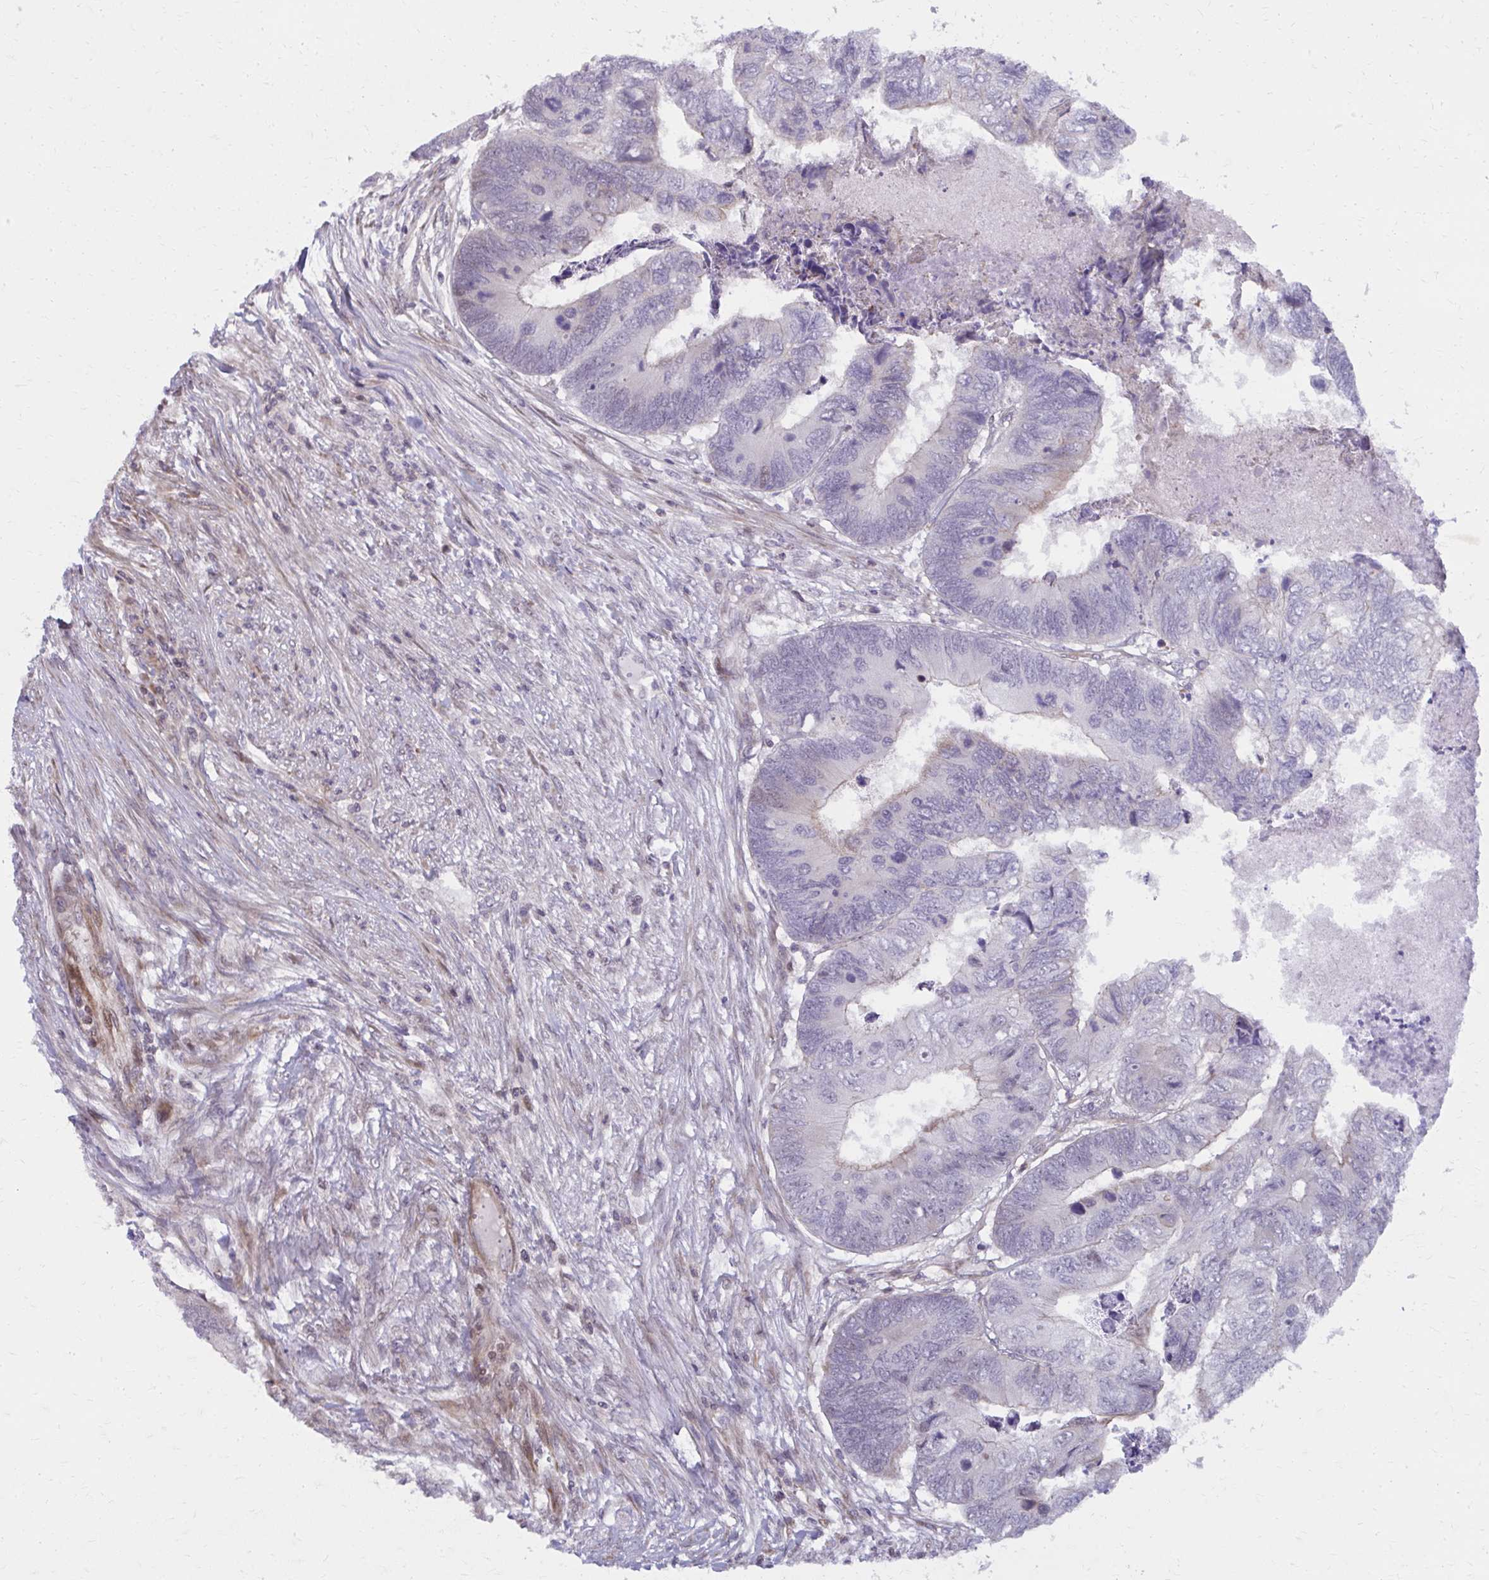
{"staining": {"intensity": "weak", "quantity": "<25%", "location": "nuclear"}, "tissue": "colorectal cancer", "cell_type": "Tumor cells", "image_type": "cancer", "snomed": [{"axis": "morphology", "description": "Adenocarcinoma, NOS"}, {"axis": "topography", "description": "Colon"}], "caption": "Histopathology image shows no significant protein positivity in tumor cells of colorectal cancer. (Stains: DAB (3,3'-diaminobenzidine) immunohistochemistry with hematoxylin counter stain, Microscopy: brightfield microscopy at high magnification).", "gene": "MAF1", "patient": {"sex": "female", "age": 67}}